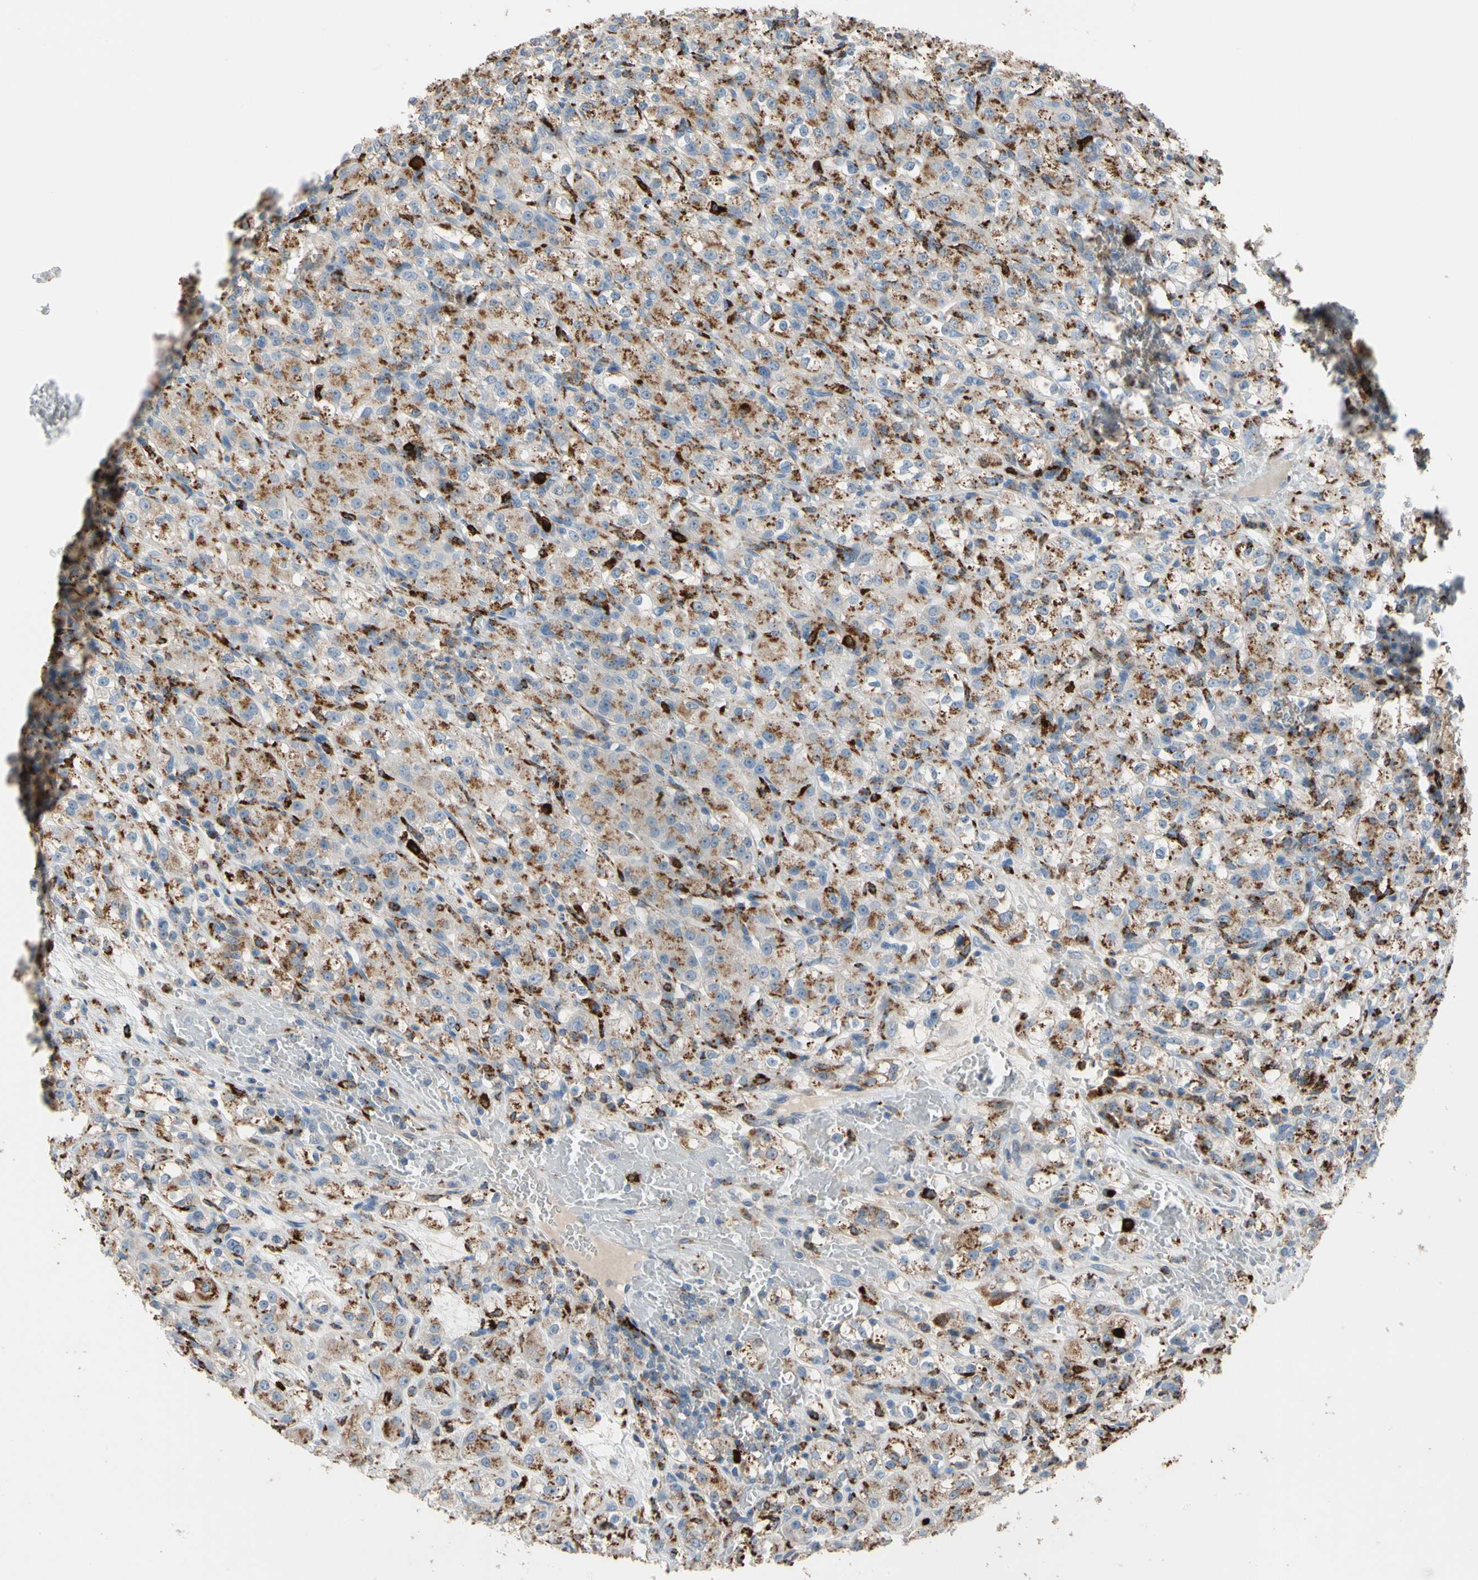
{"staining": {"intensity": "moderate", "quantity": ">75%", "location": "cytoplasmic/membranous"}, "tissue": "renal cancer", "cell_type": "Tumor cells", "image_type": "cancer", "snomed": [{"axis": "morphology", "description": "Normal tissue, NOS"}, {"axis": "morphology", "description": "Adenocarcinoma, NOS"}, {"axis": "topography", "description": "Kidney"}], "caption": "This image exhibits immunohistochemistry (IHC) staining of human renal cancer (adenocarcinoma), with medium moderate cytoplasmic/membranous positivity in about >75% of tumor cells.", "gene": "GM2A", "patient": {"sex": "male", "age": 61}}